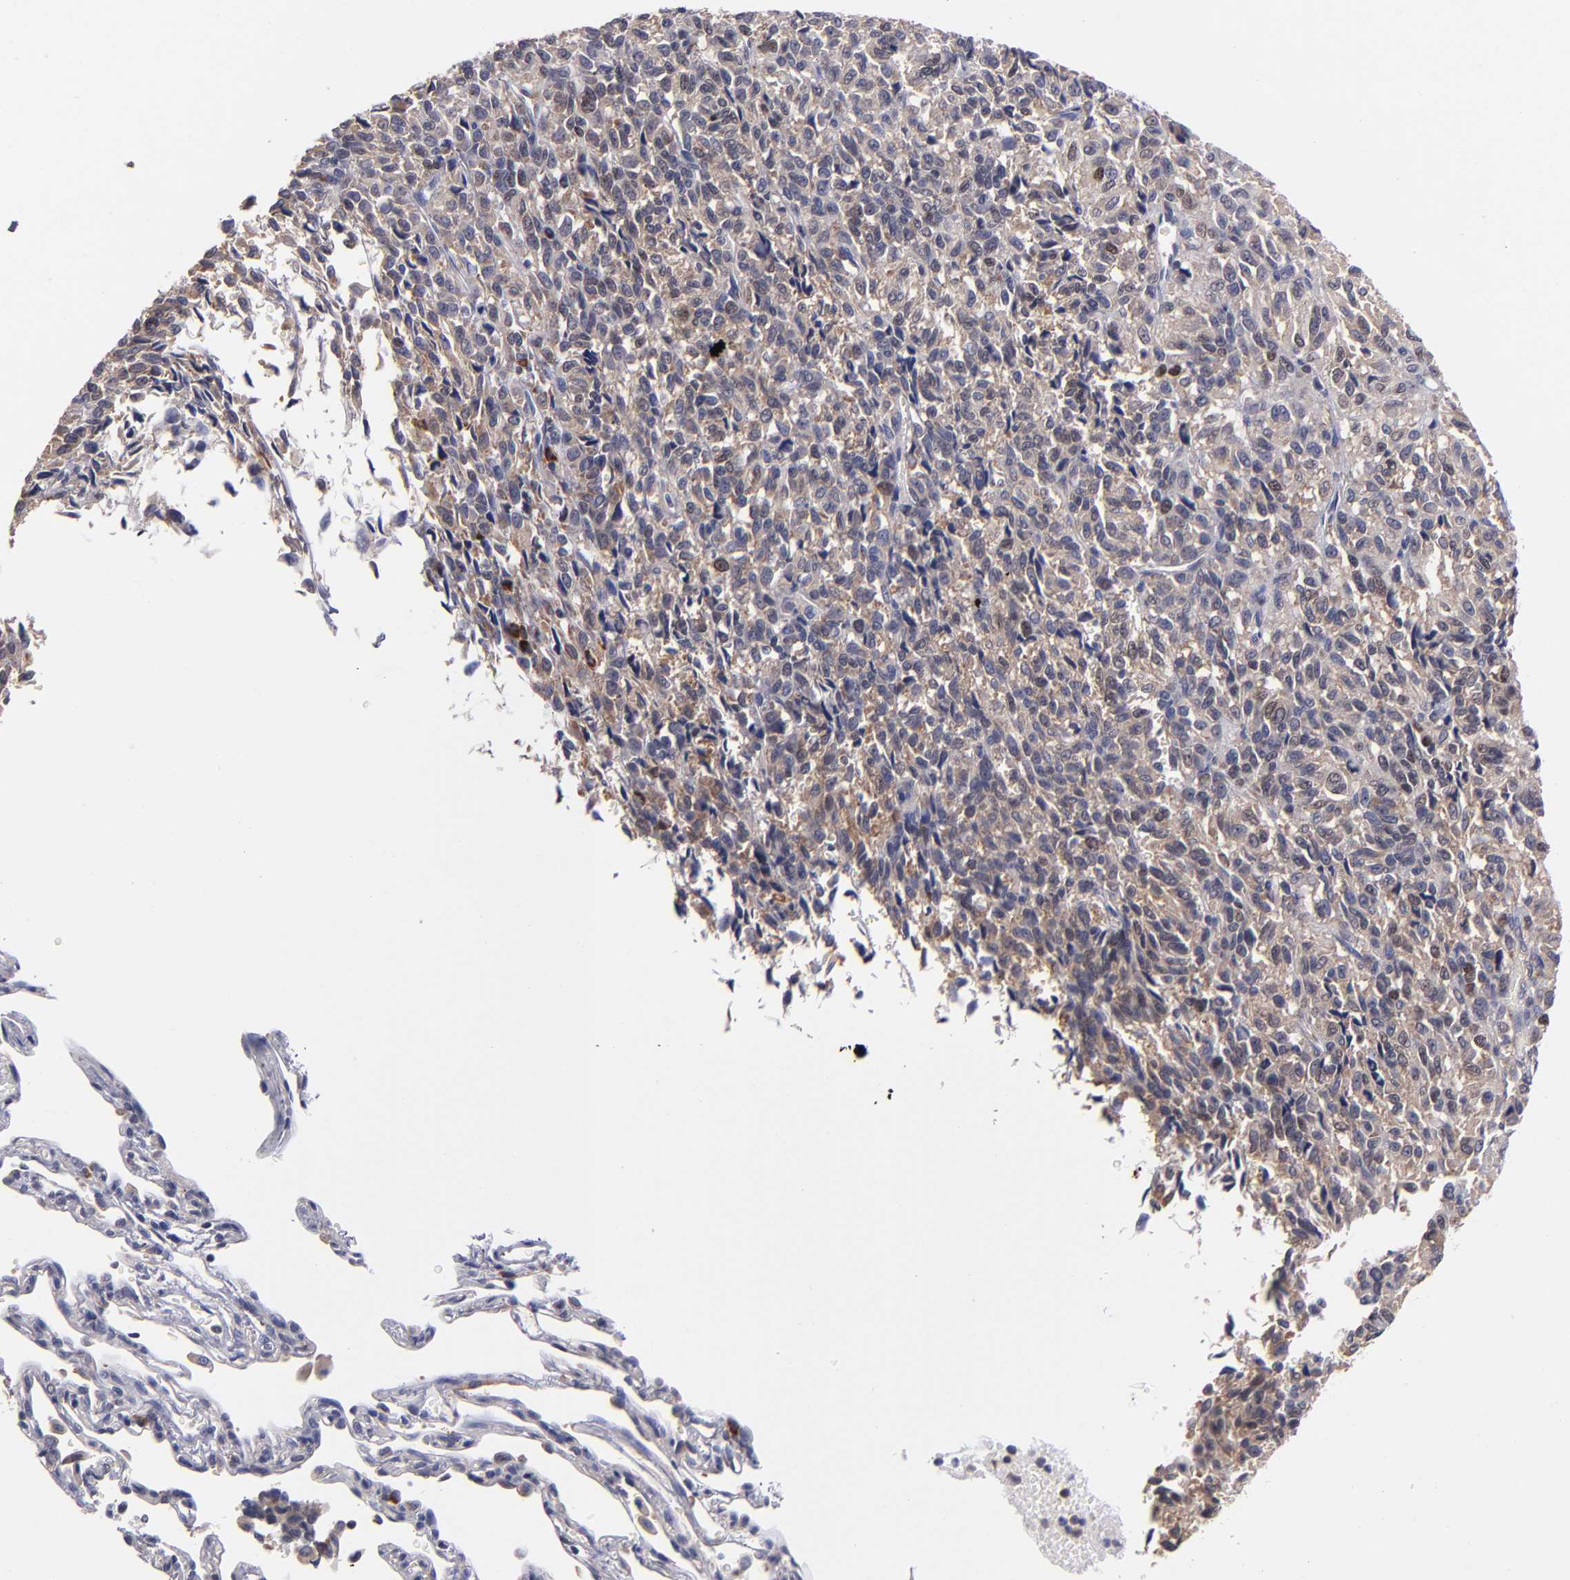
{"staining": {"intensity": "weak", "quantity": ">75%", "location": "cytoplasmic/membranous"}, "tissue": "melanoma", "cell_type": "Tumor cells", "image_type": "cancer", "snomed": [{"axis": "morphology", "description": "Malignant melanoma, Metastatic site"}, {"axis": "topography", "description": "Lung"}], "caption": "Malignant melanoma (metastatic site) stained for a protein (brown) exhibits weak cytoplasmic/membranous positive expression in about >75% of tumor cells.", "gene": "EIF3L", "patient": {"sex": "male", "age": 64}}